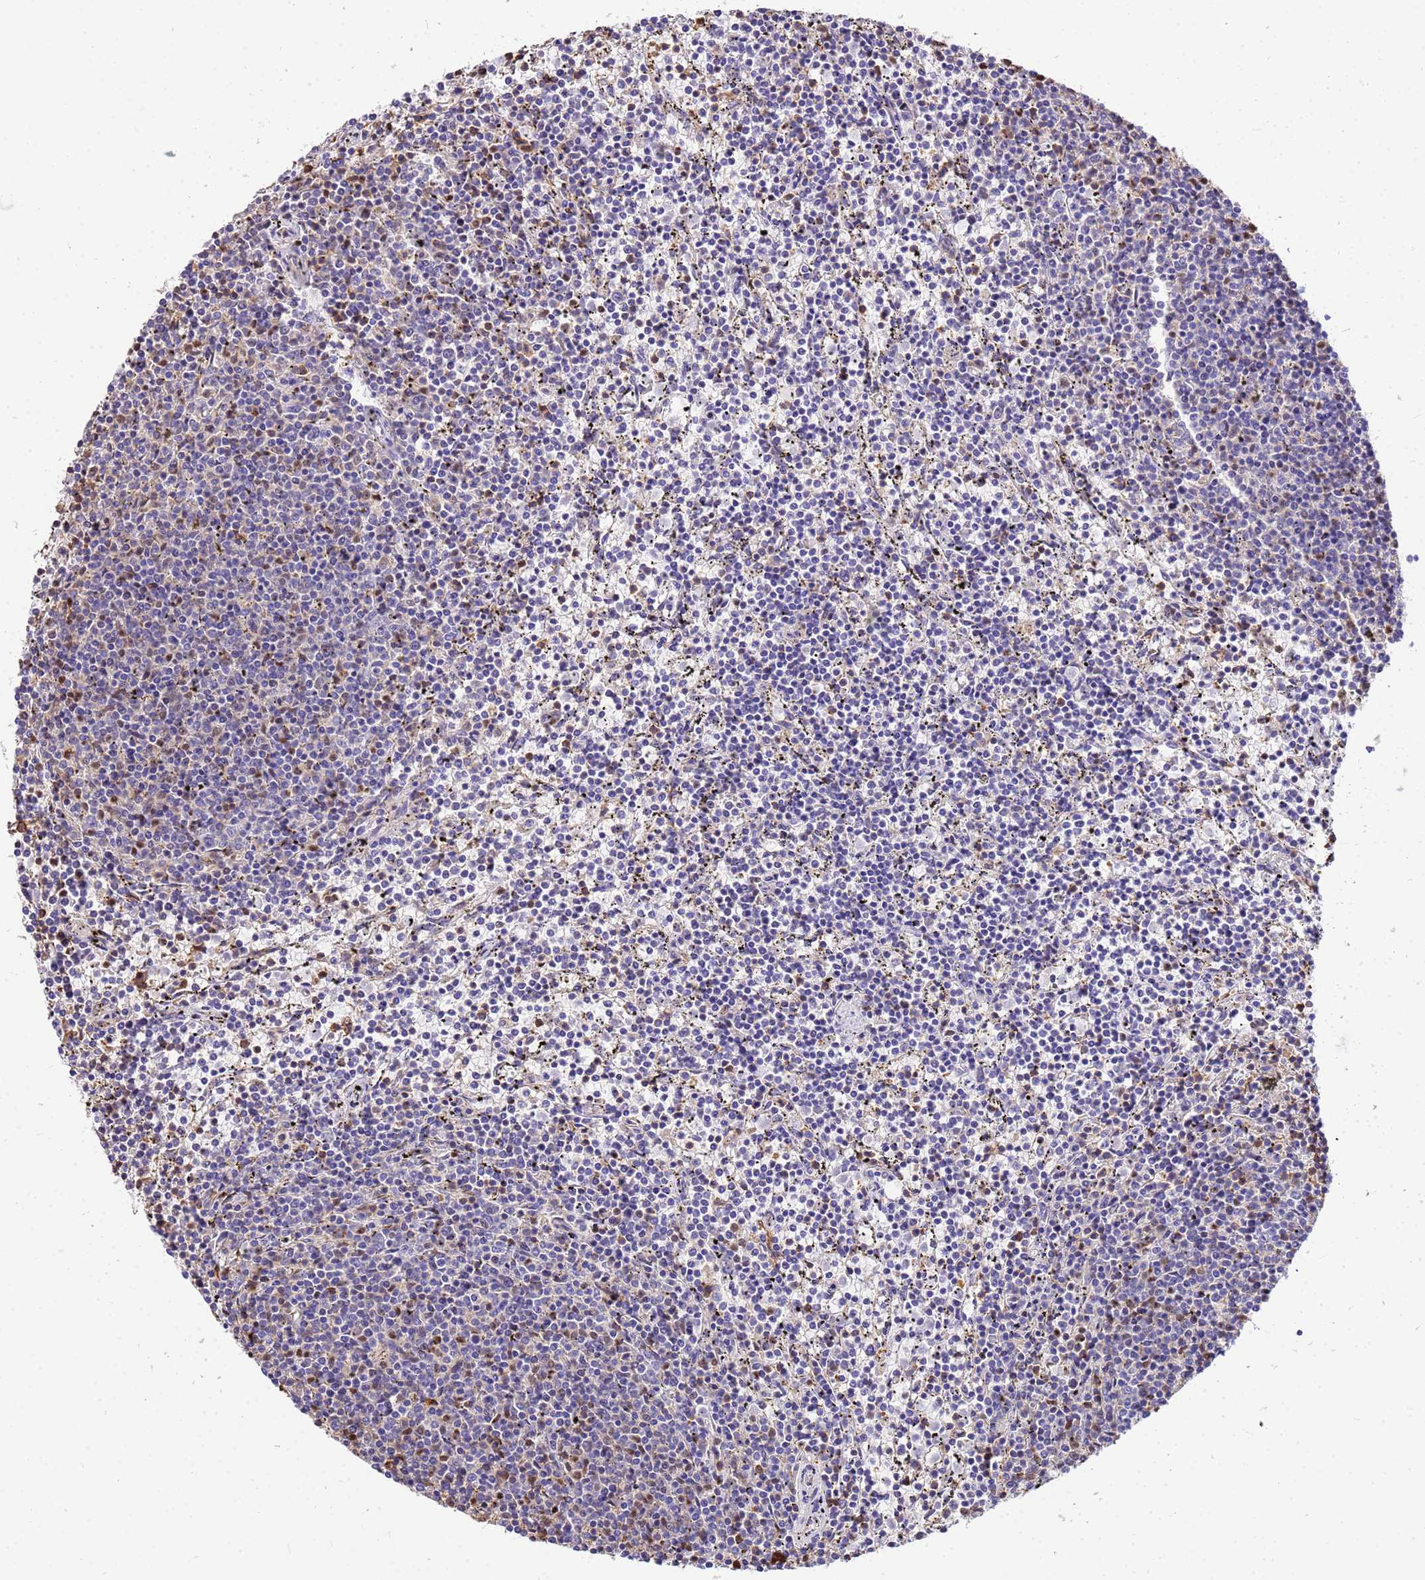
{"staining": {"intensity": "negative", "quantity": "none", "location": "none"}, "tissue": "lymphoma", "cell_type": "Tumor cells", "image_type": "cancer", "snomed": [{"axis": "morphology", "description": "Malignant lymphoma, non-Hodgkin's type, Low grade"}, {"axis": "topography", "description": "Spleen"}], "caption": "Histopathology image shows no significant protein positivity in tumor cells of lymphoma.", "gene": "WDR64", "patient": {"sex": "female", "age": 50}}